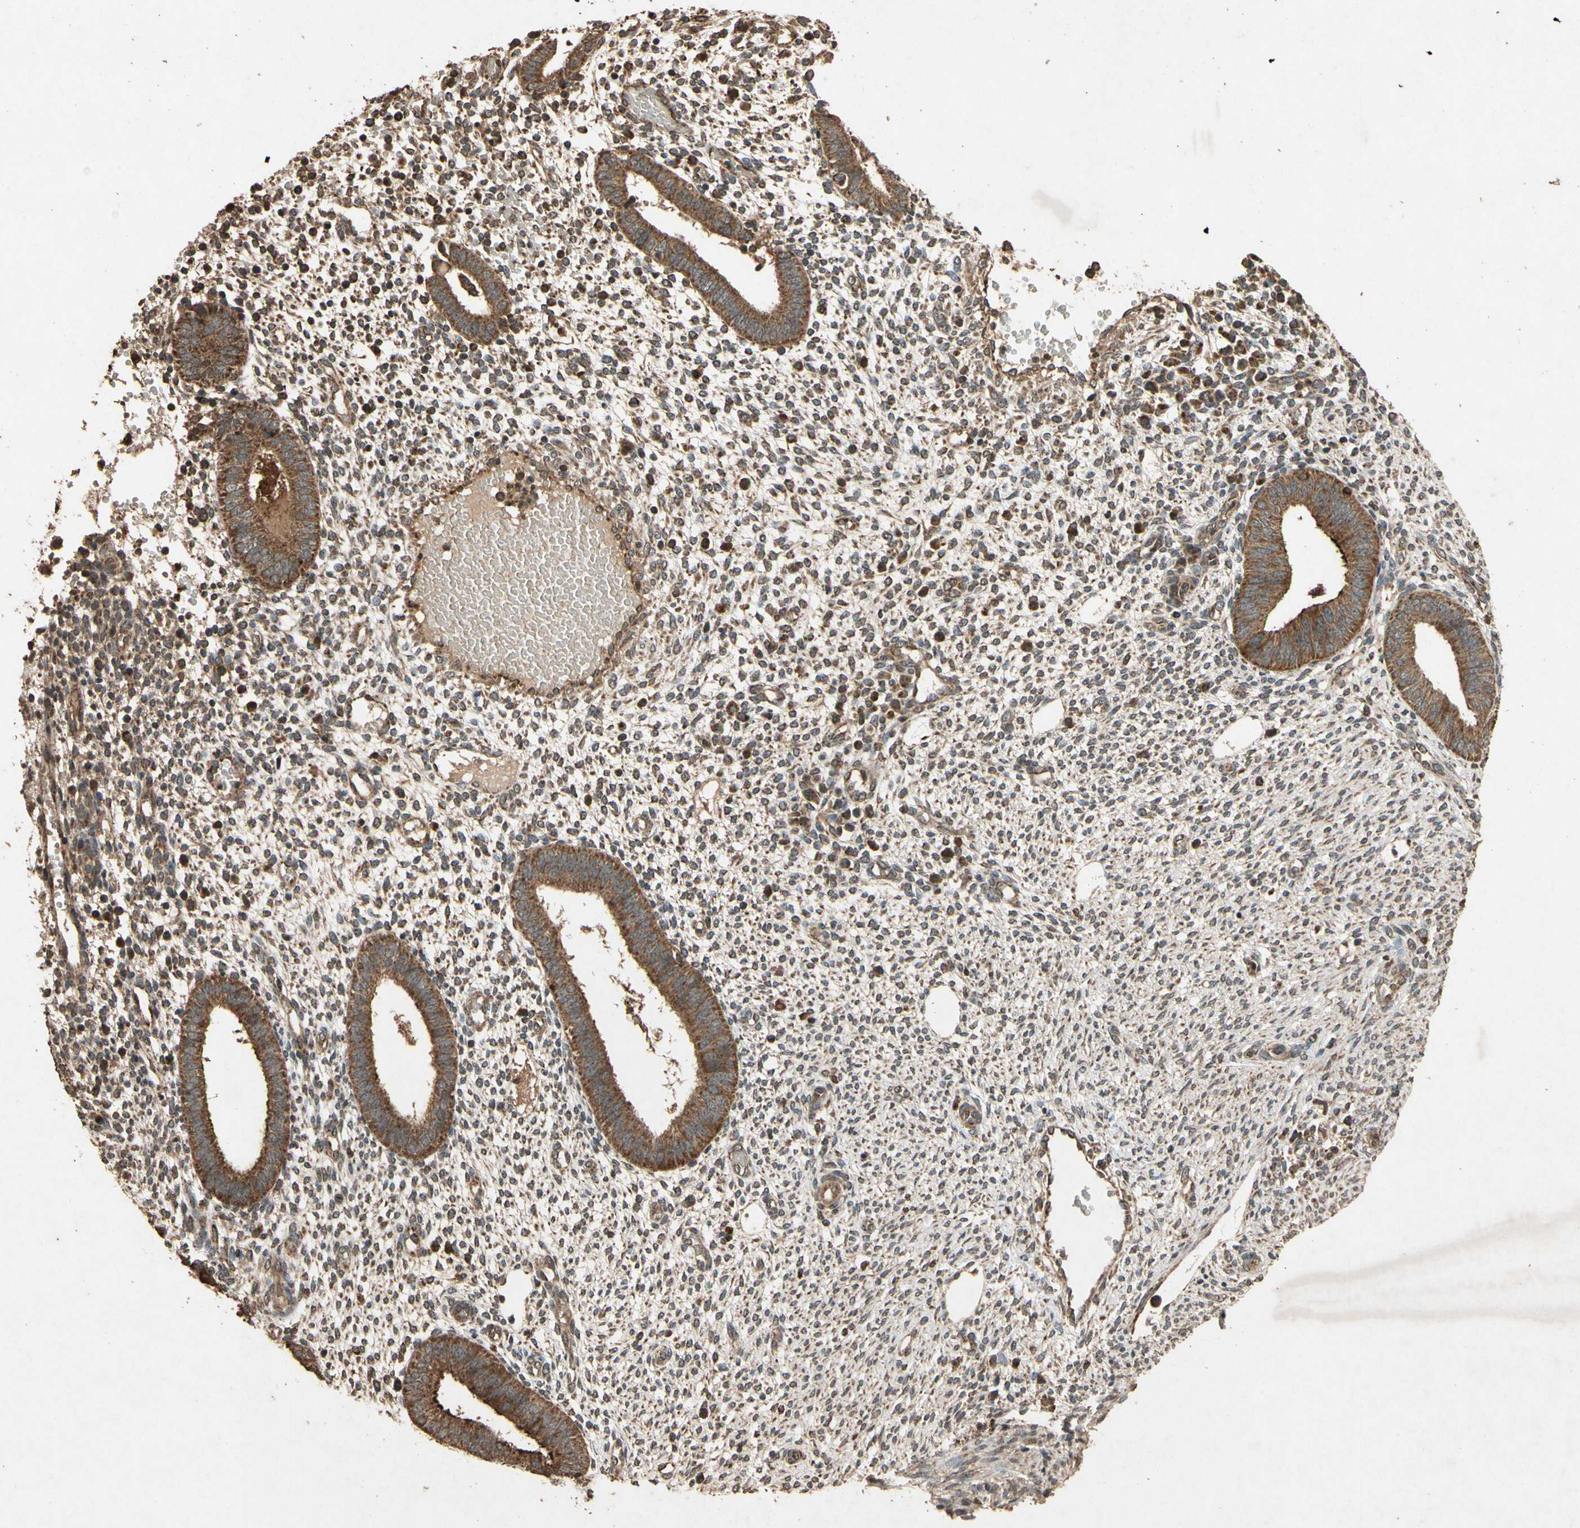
{"staining": {"intensity": "moderate", "quantity": ">75%", "location": "cytoplasmic/membranous"}, "tissue": "endometrium", "cell_type": "Cells in endometrial stroma", "image_type": "normal", "snomed": [{"axis": "morphology", "description": "Normal tissue, NOS"}, {"axis": "topography", "description": "Endometrium"}], "caption": "Protein analysis of normal endometrium demonstrates moderate cytoplasmic/membranous staining in approximately >75% of cells in endometrial stroma. Immunohistochemistry stains the protein of interest in brown and the nuclei are stained blue.", "gene": "TXN2", "patient": {"sex": "female", "age": 35}}